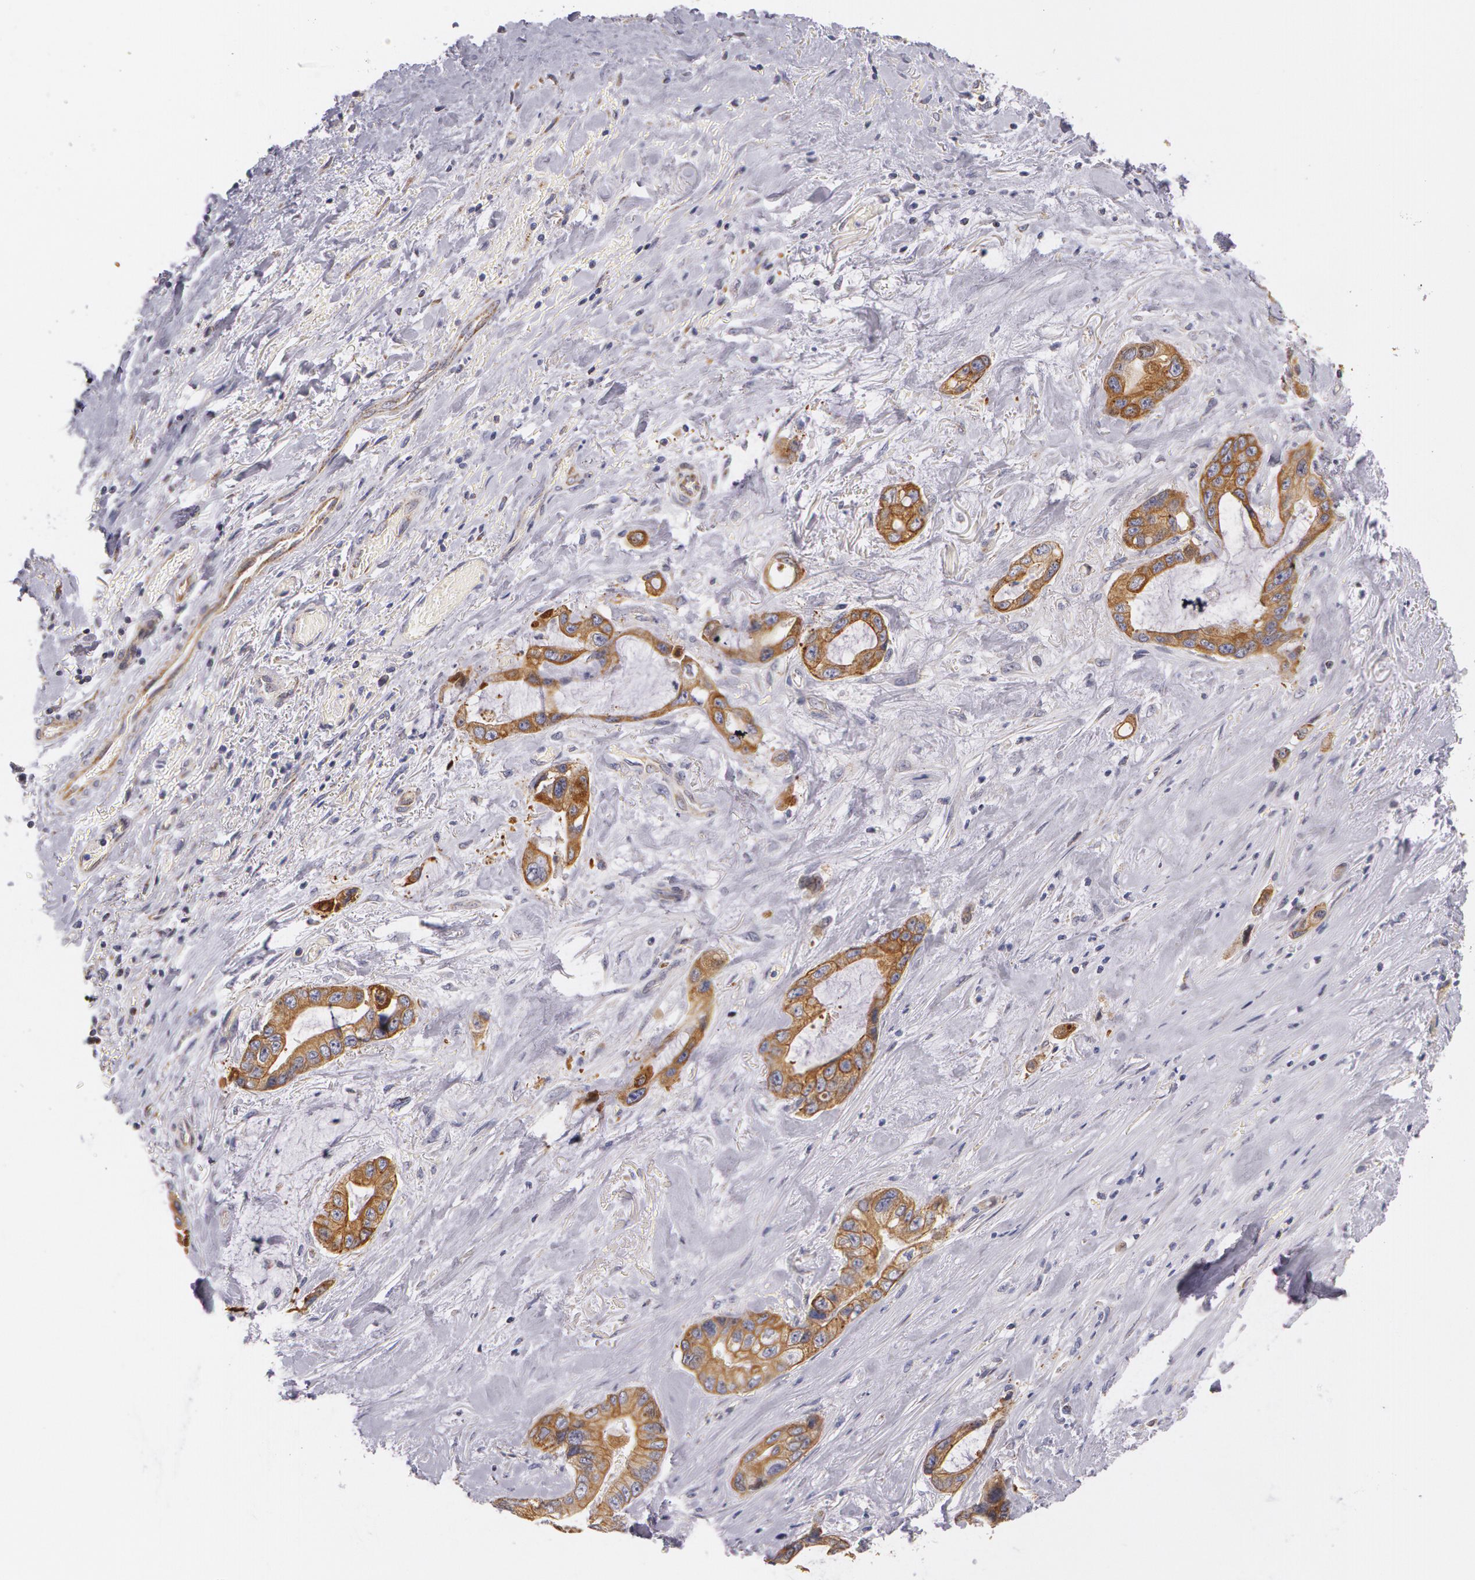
{"staining": {"intensity": "moderate", "quantity": ">75%", "location": "cytoplasmic/membranous"}, "tissue": "pancreatic cancer", "cell_type": "Tumor cells", "image_type": "cancer", "snomed": [{"axis": "morphology", "description": "Adenocarcinoma, NOS"}, {"axis": "topography", "description": "Pancreas"}, {"axis": "topography", "description": "Stomach, upper"}], "caption": "Human adenocarcinoma (pancreatic) stained for a protein (brown) shows moderate cytoplasmic/membranous positive positivity in about >75% of tumor cells.", "gene": "KRT18", "patient": {"sex": "male", "age": 77}}